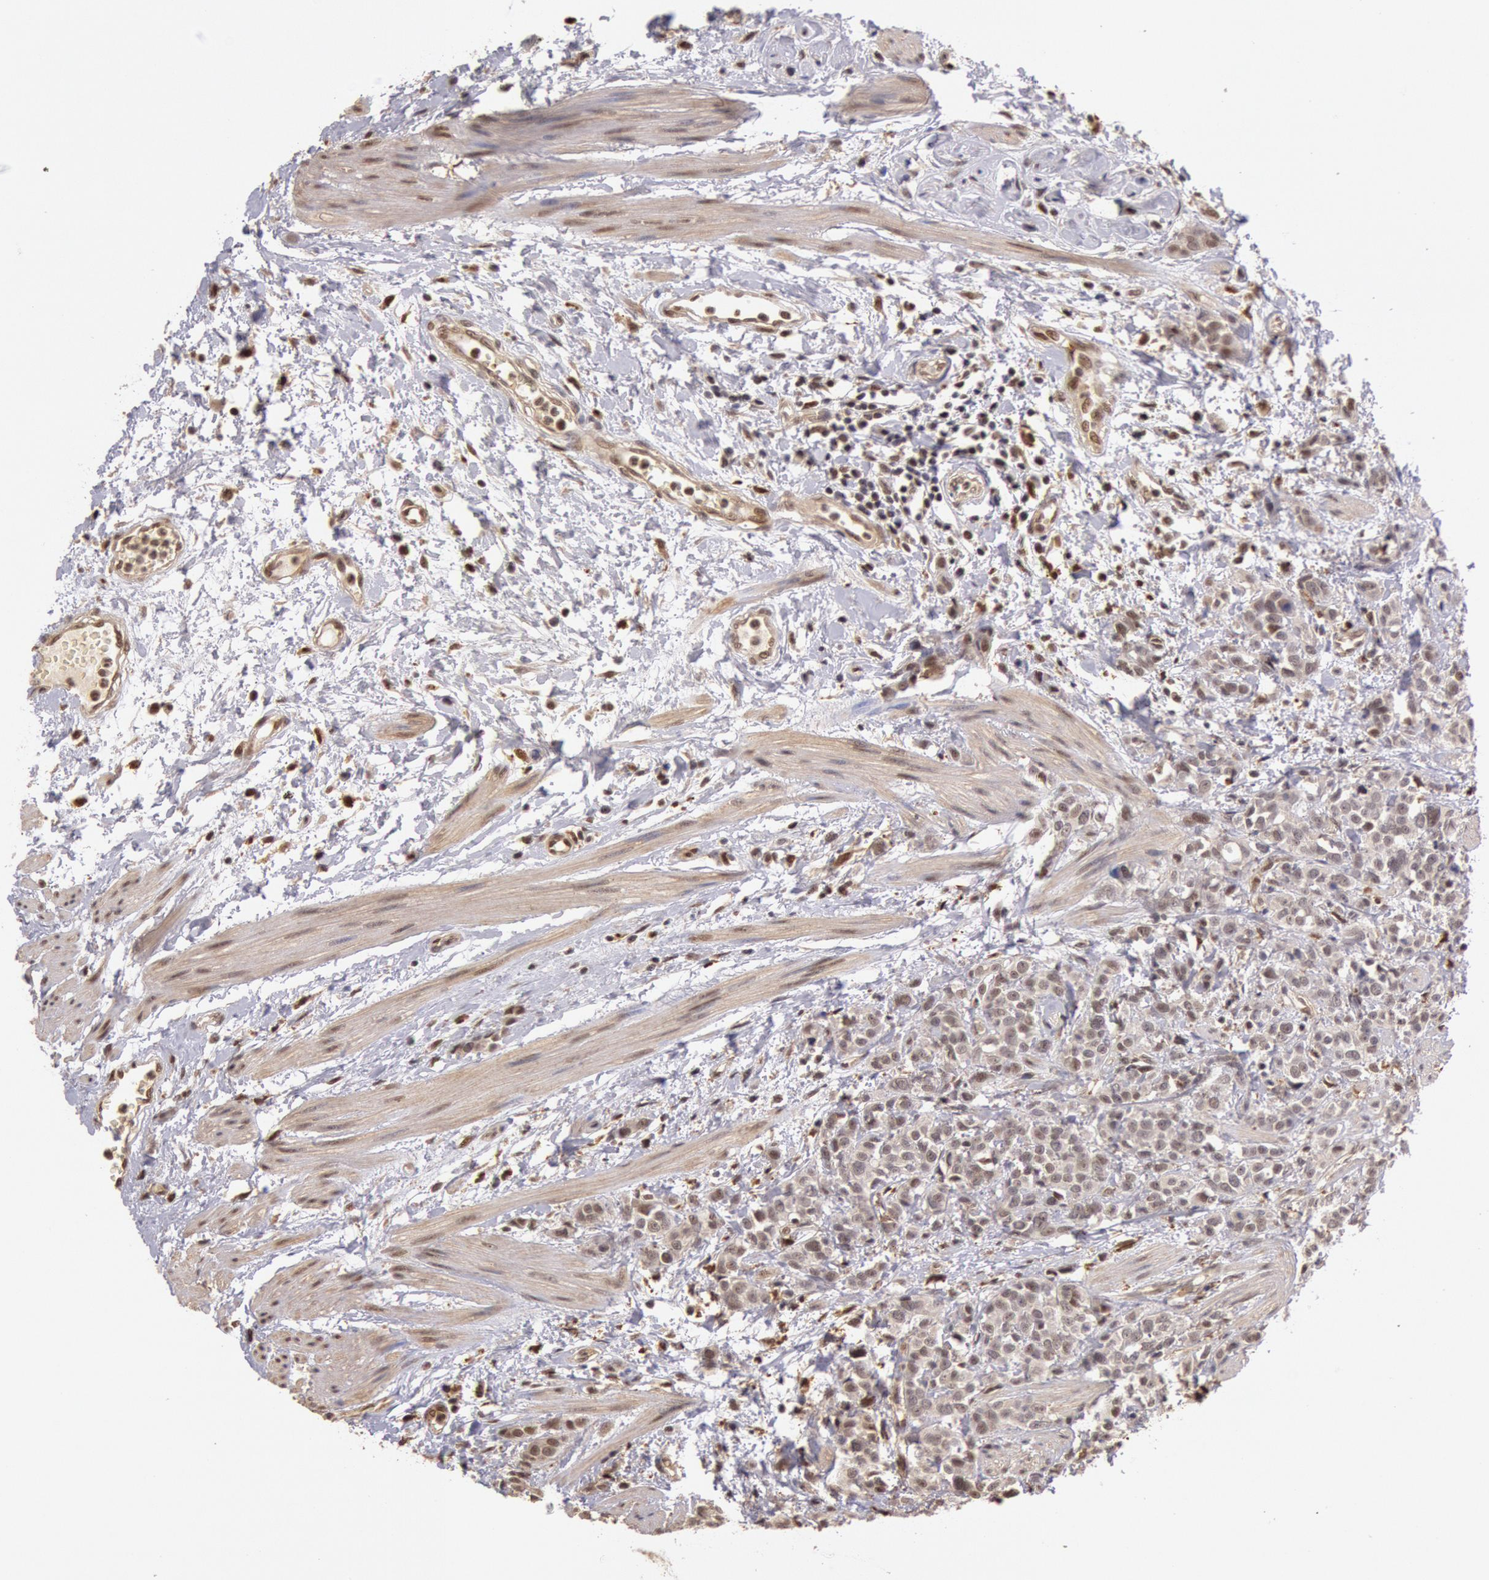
{"staining": {"intensity": "weak", "quantity": "25%-75%", "location": "nuclear"}, "tissue": "urothelial cancer", "cell_type": "Tumor cells", "image_type": "cancer", "snomed": [{"axis": "morphology", "description": "Urothelial carcinoma, High grade"}, {"axis": "topography", "description": "Urinary bladder"}], "caption": "Weak nuclear protein staining is seen in approximately 25%-75% of tumor cells in urothelial cancer. (Stains: DAB in brown, nuclei in blue, Microscopy: brightfield microscopy at high magnification).", "gene": "LIG4", "patient": {"sex": "male", "age": 56}}